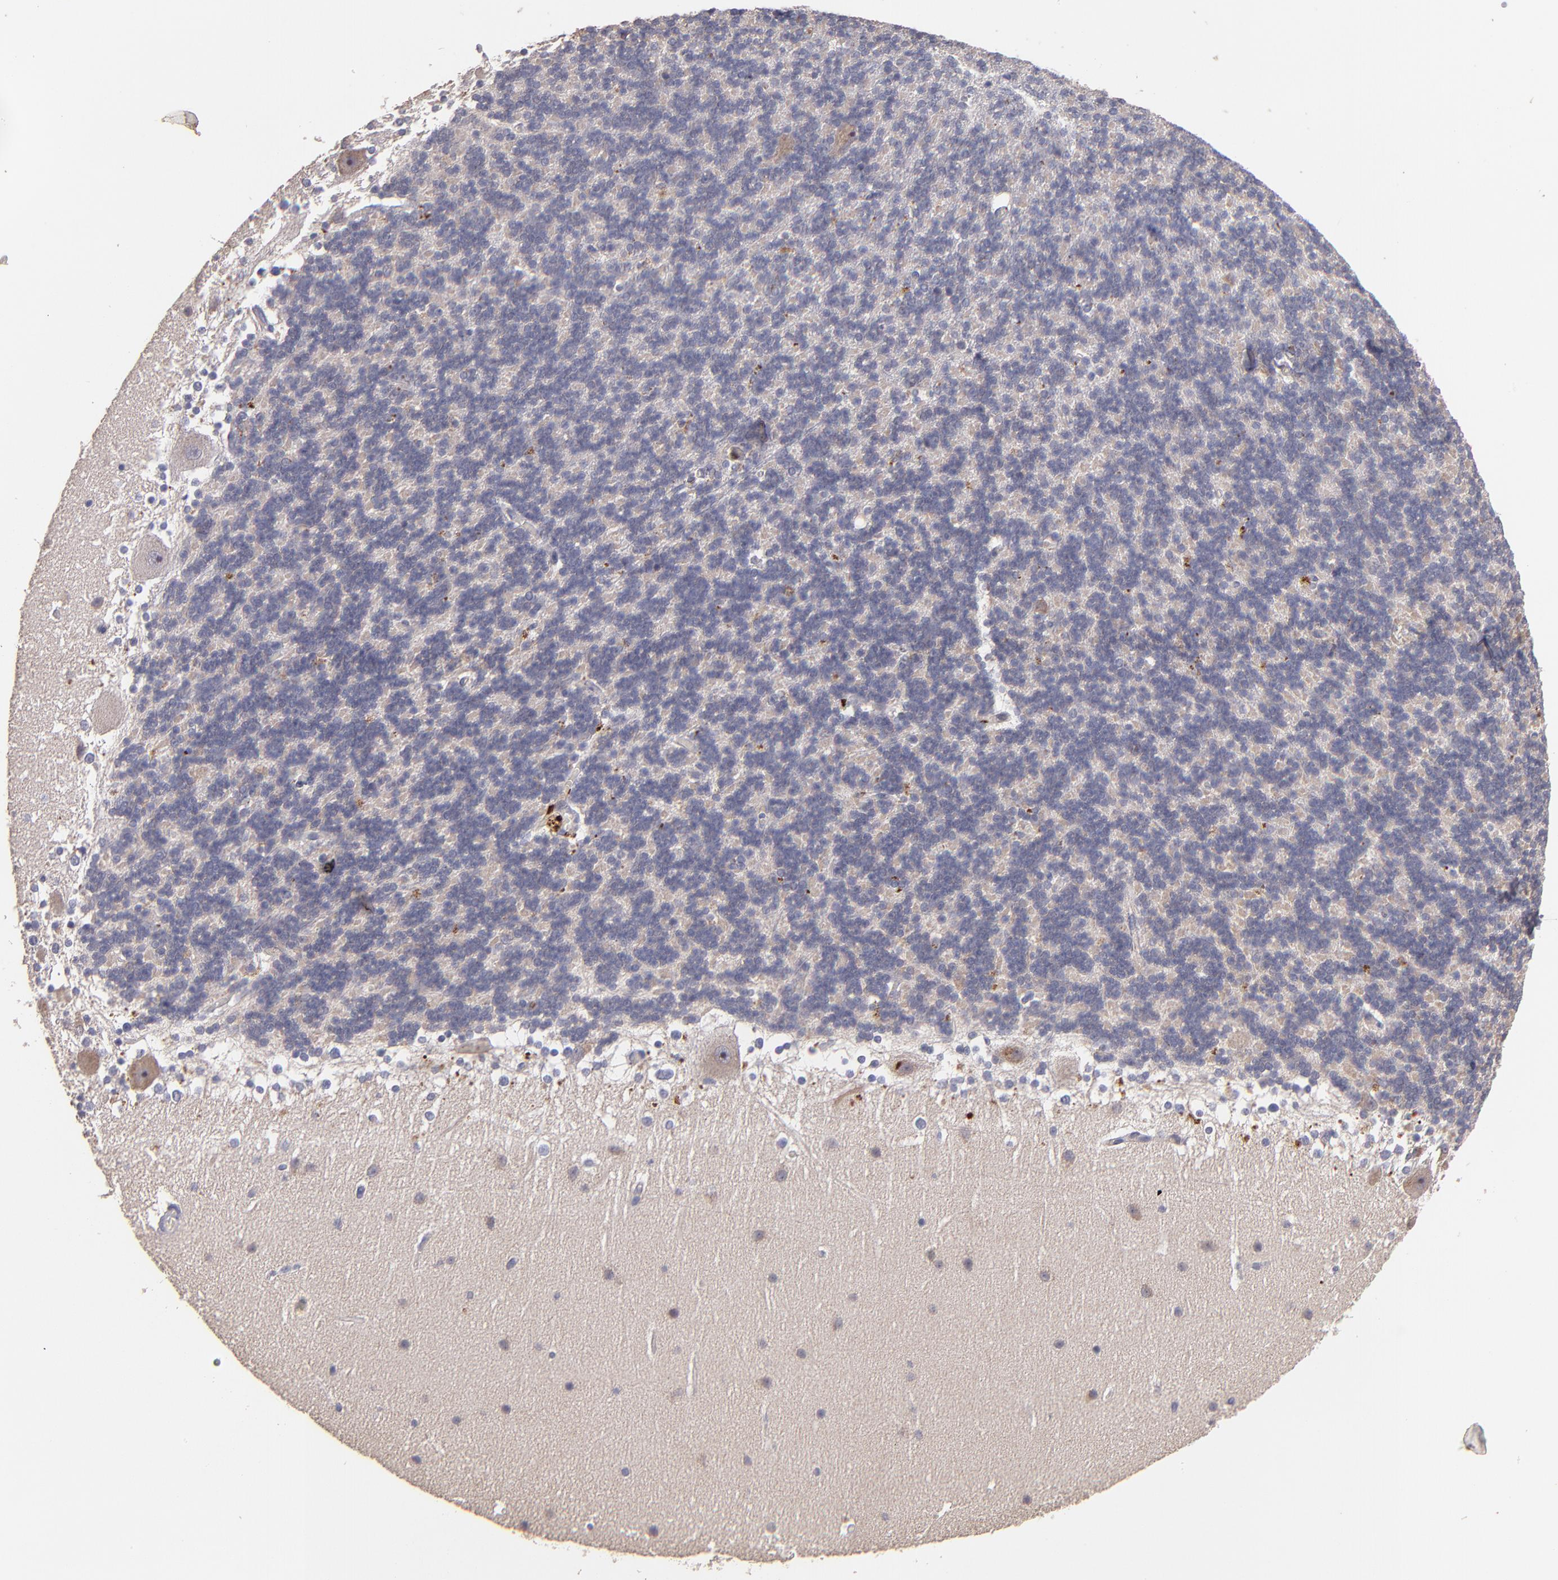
{"staining": {"intensity": "negative", "quantity": "none", "location": "none"}, "tissue": "cerebellum", "cell_type": "Cells in granular layer", "image_type": "normal", "snomed": [{"axis": "morphology", "description": "Normal tissue, NOS"}, {"axis": "topography", "description": "Cerebellum"}], "caption": "Immunohistochemical staining of unremarkable cerebellum exhibits no significant staining in cells in granular layer.", "gene": "MAGEE1", "patient": {"sex": "female", "age": 19}}